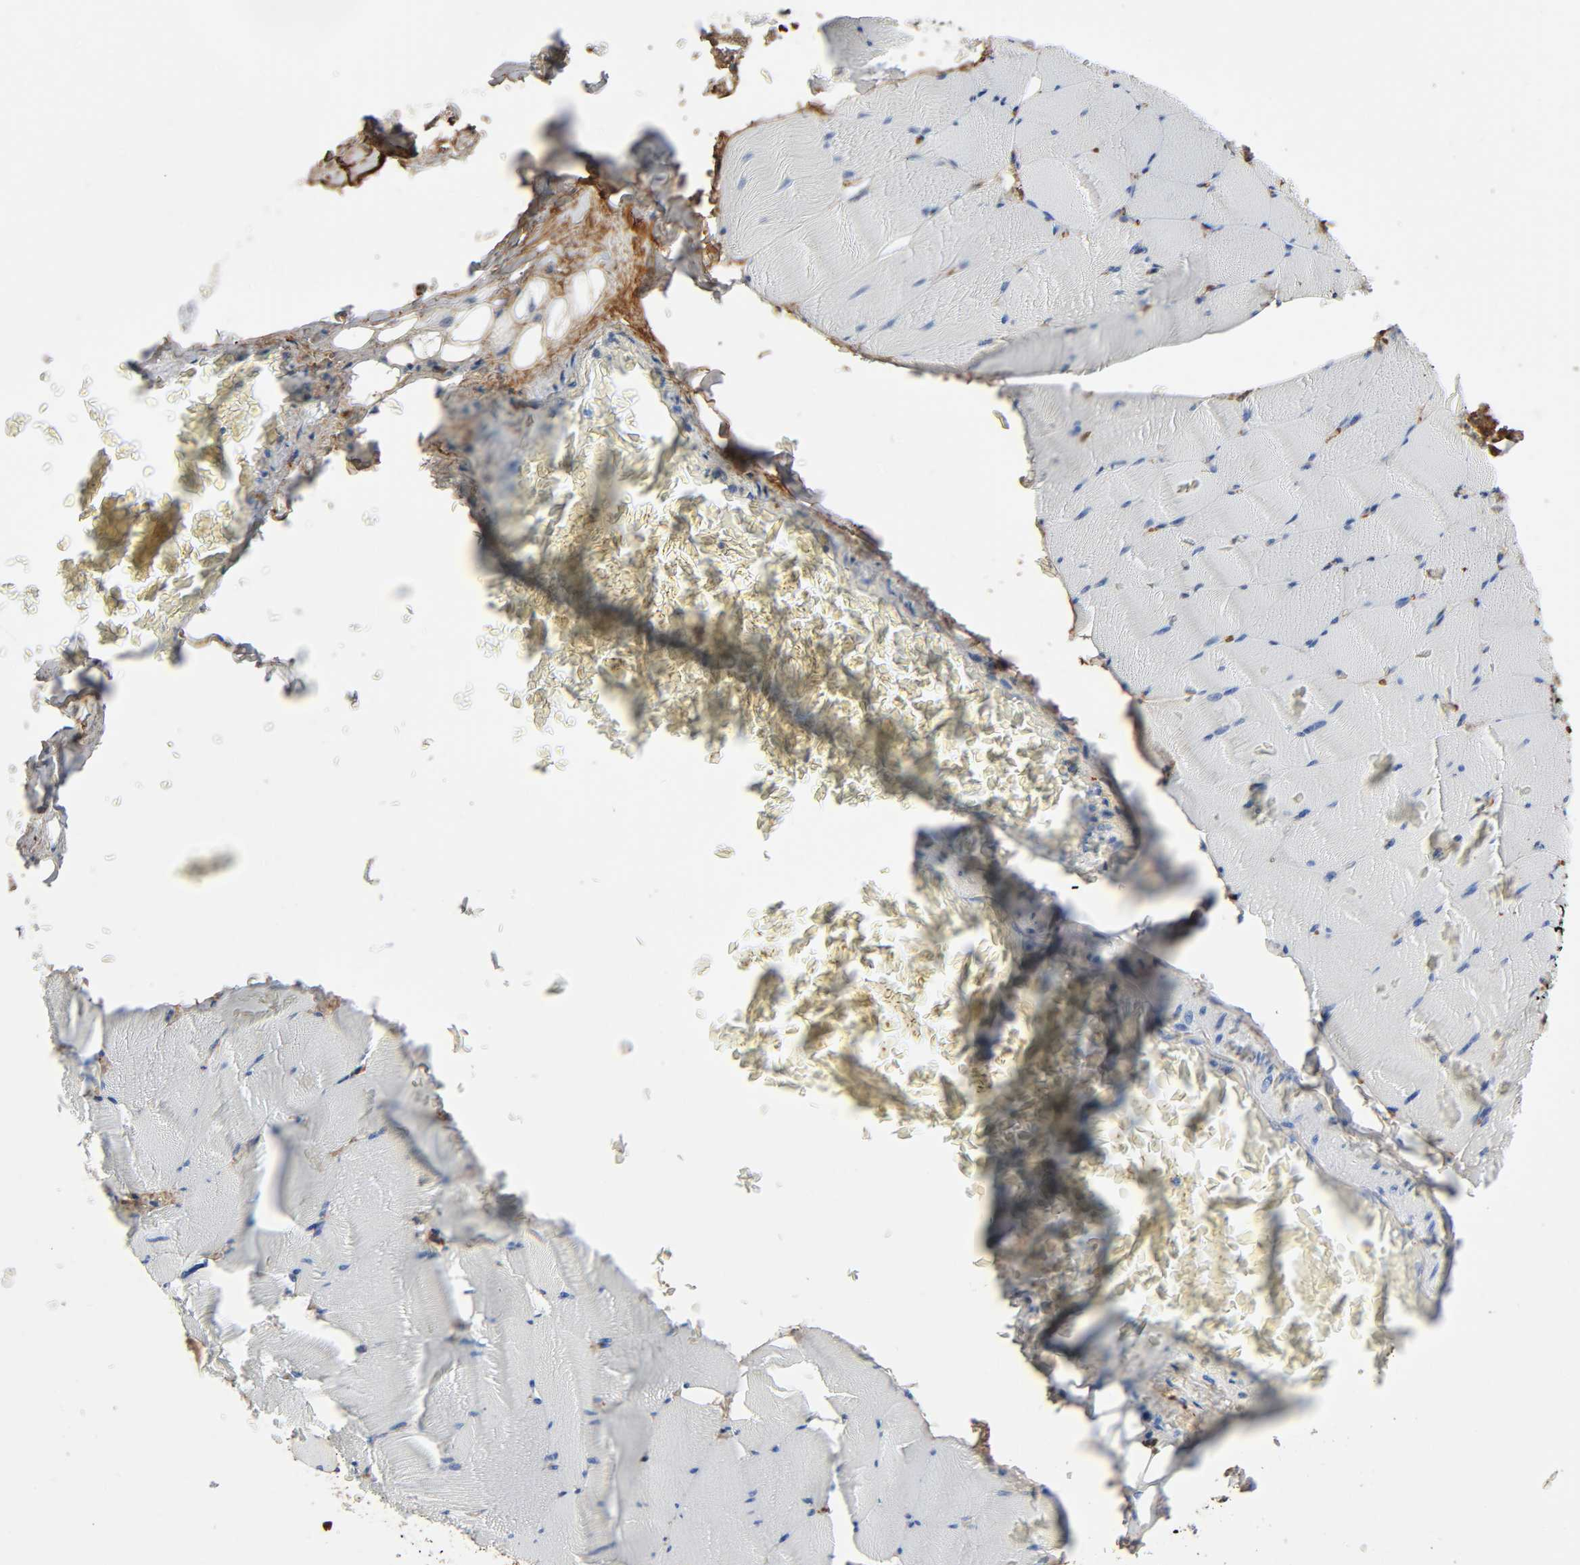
{"staining": {"intensity": "weak", "quantity": "<25%", "location": "cytoplasmic/membranous"}, "tissue": "skeletal muscle", "cell_type": "Myocytes", "image_type": "normal", "snomed": [{"axis": "morphology", "description": "Normal tissue, NOS"}, {"axis": "topography", "description": "Skeletal muscle"}], "caption": "The image displays no significant staining in myocytes of skeletal muscle.", "gene": "C3", "patient": {"sex": "male", "age": 62}}